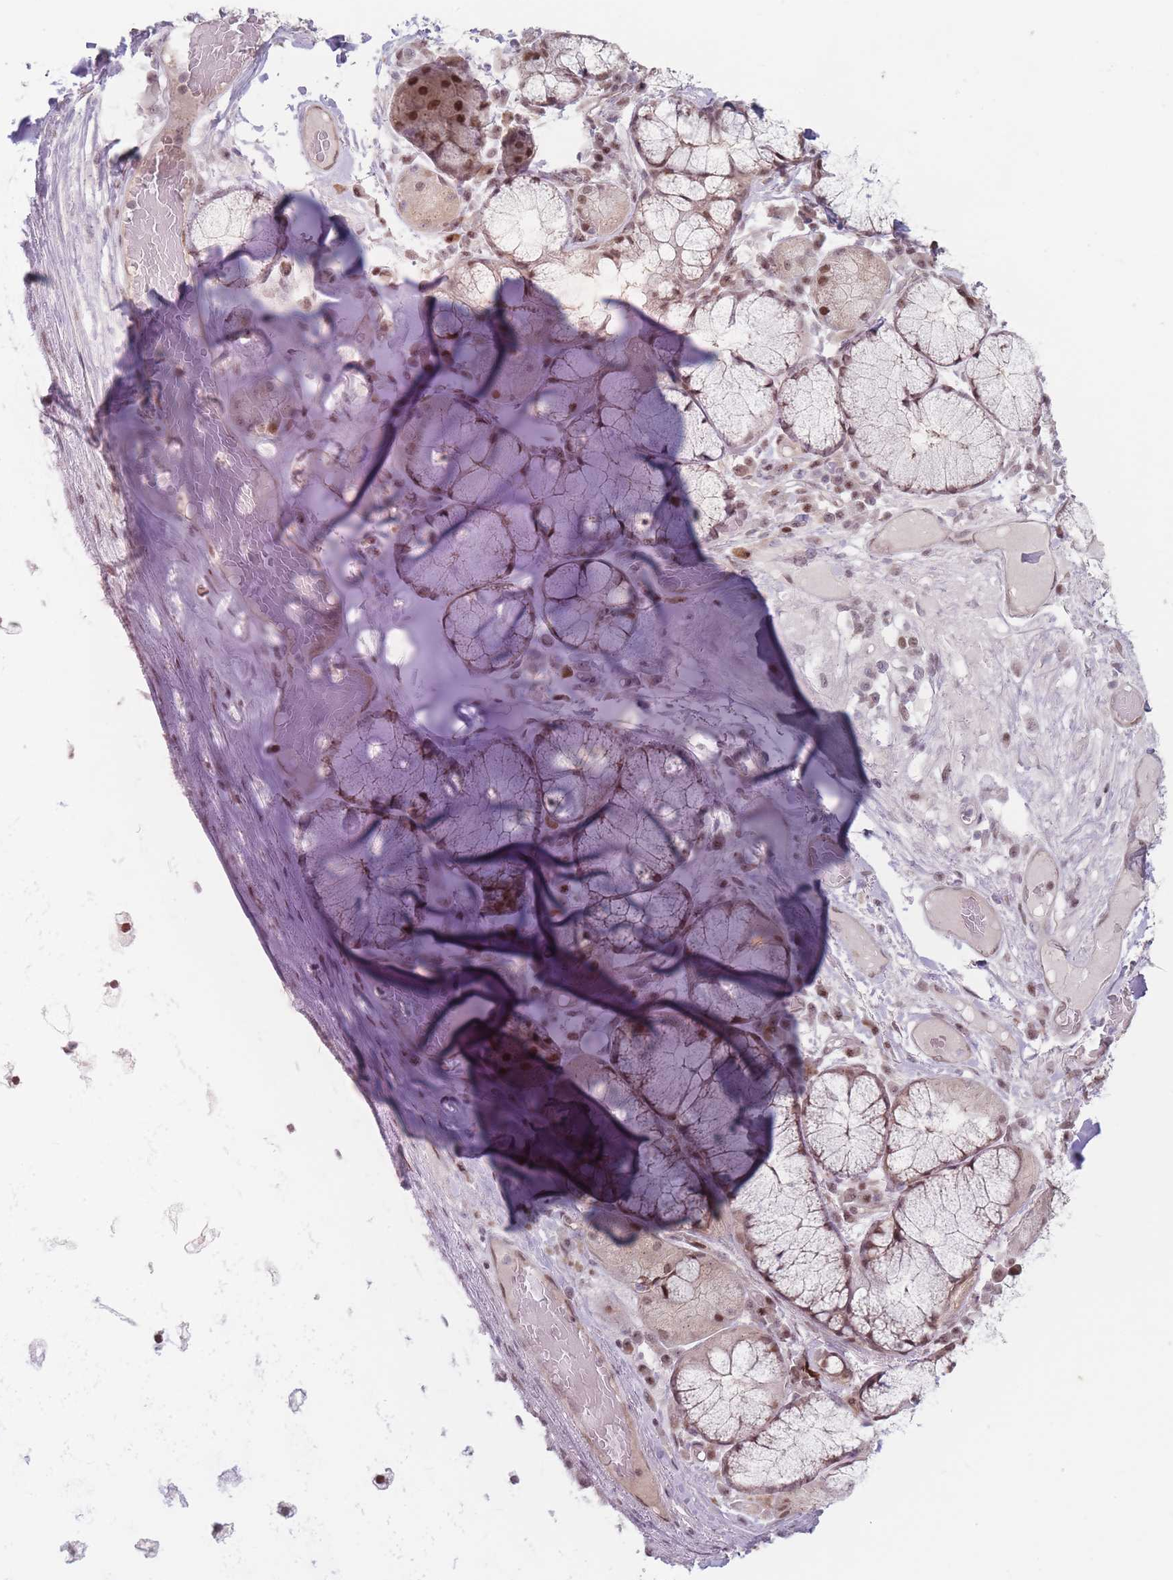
{"staining": {"intensity": "negative", "quantity": "none", "location": "none"}, "tissue": "adipose tissue", "cell_type": "Adipocytes", "image_type": "normal", "snomed": [{"axis": "morphology", "description": "Normal tissue, NOS"}, {"axis": "topography", "description": "Cartilage tissue"}, {"axis": "topography", "description": "Bronchus"}], "caption": "IHC image of unremarkable adipose tissue stained for a protein (brown), which reveals no staining in adipocytes. (DAB immunohistochemistry, high magnification).", "gene": "SH3BGRL2", "patient": {"sex": "male", "age": 56}}